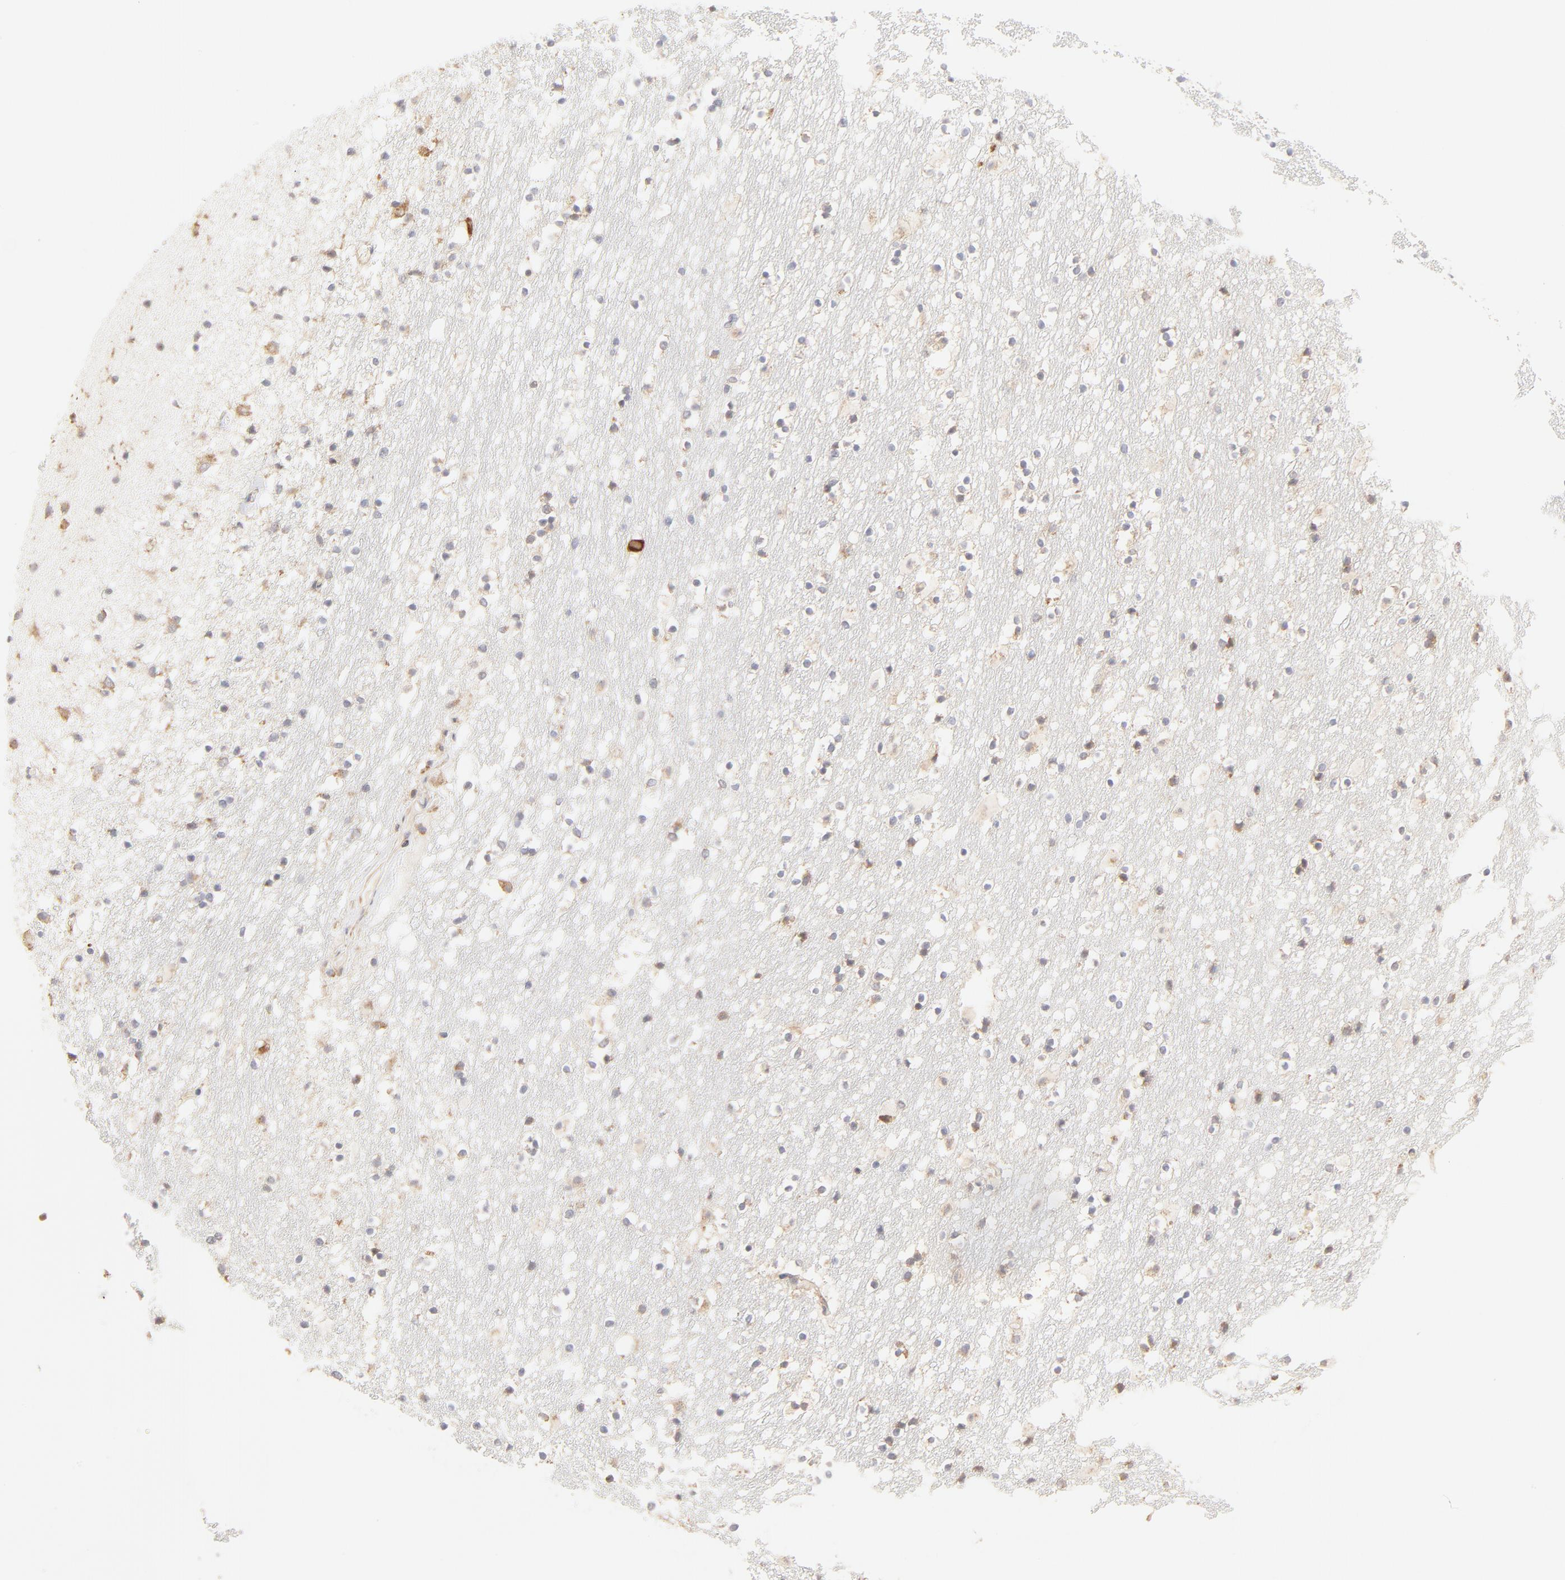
{"staining": {"intensity": "weak", "quantity": "25%-75%", "location": "cytoplasmic/membranous"}, "tissue": "caudate", "cell_type": "Glial cells", "image_type": "normal", "snomed": [{"axis": "morphology", "description": "Normal tissue, NOS"}, {"axis": "topography", "description": "Lateral ventricle wall"}], "caption": "High-magnification brightfield microscopy of normal caudate stained with DAB (3,3'-diaminobenzidine) (brown) and counterstained with hematoxylin (blue). glial cells exhibit weak cytoplasmic/membranous expression is identified in approximately25%-75% of cells.", "gene": "RPS20", "patient": {"sex": "male", "age": 45}}